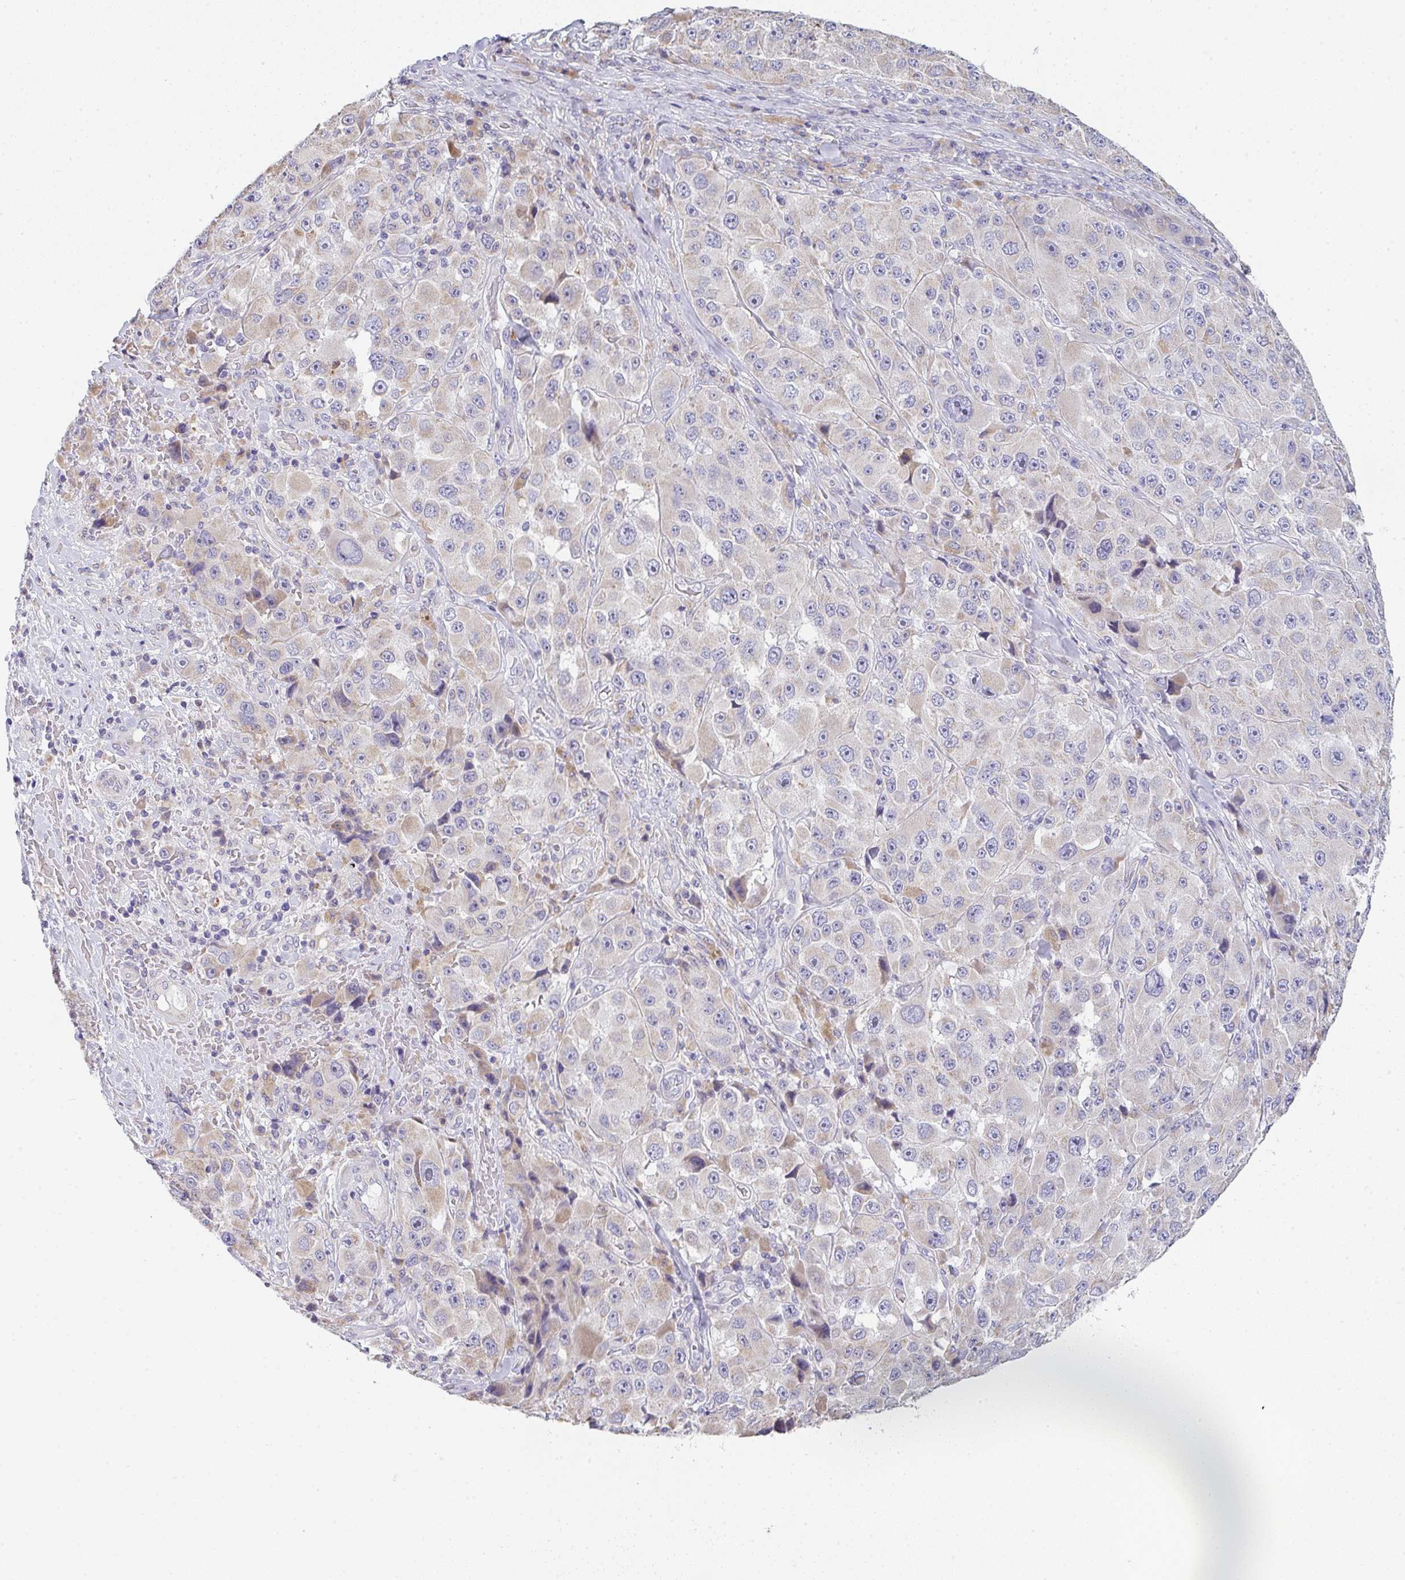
{"staining": {"intensity": "weak", "quantity": "25%-75%", "location": "cytoplasmic/membranous"}, "tissue": "melanoma", "cell_type": "Tumor cells", "image_type": "cancer", "snomed": [{"axis": "morphology", "description": "Malignant melanoma, Metastatic site"}, {"axis": "topography", "description": "Lymph node"}], "caption": "Melanoma tissue reveals weak cytoplasmic/membranous positivity in about 25%-75% of tumor cells, visualized by immunohistochemistry.", "gene": "CACNA1S", "patient": {"sex": "male", "age": 62}}